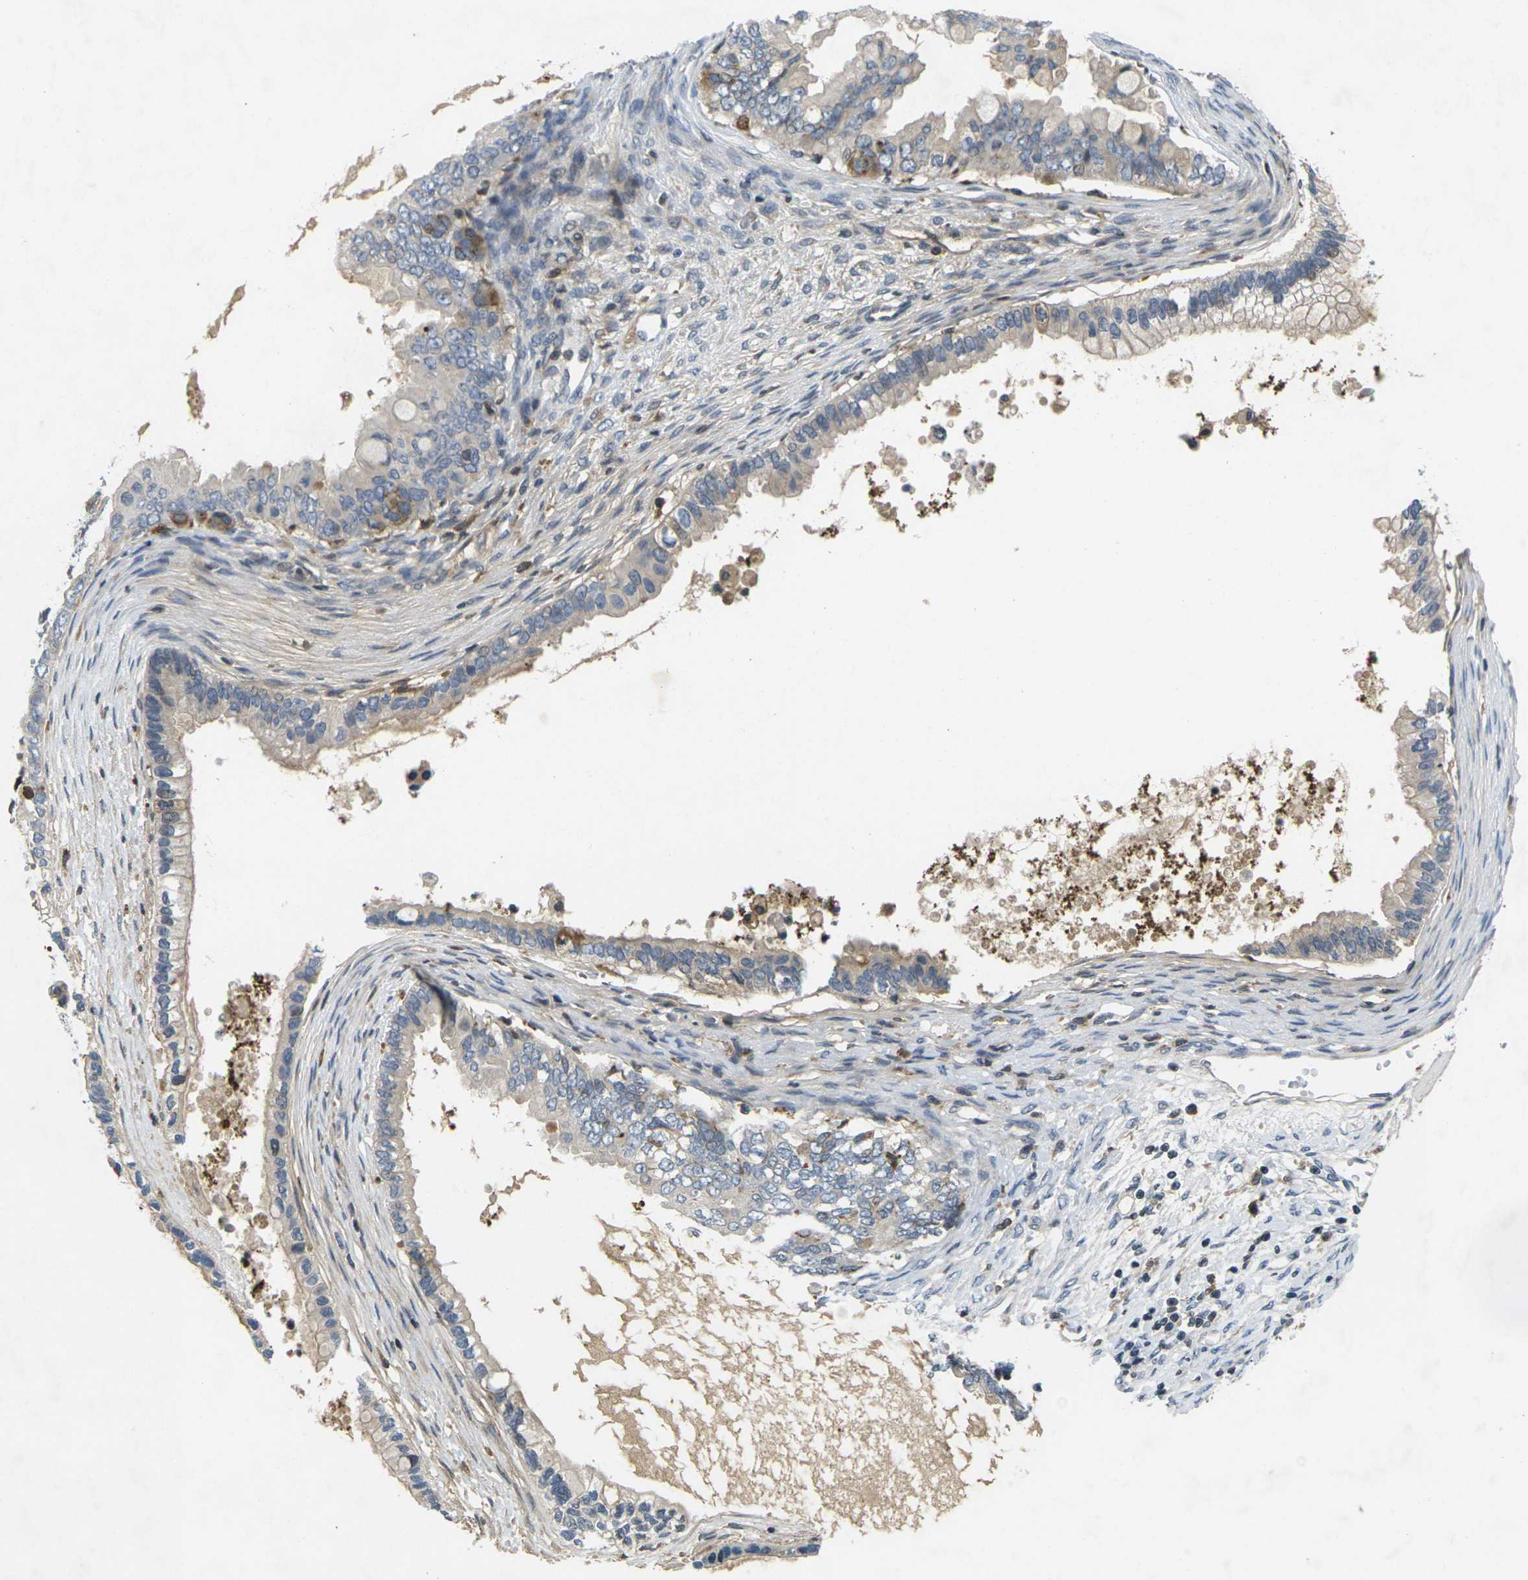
{"staining": {"intensity": "weak", "quantity": "25%-75%", "location": "cytoplasmic/membranous"}, "tissue": "ovarian cancer", "cell_type": "Tumor cells", "image_type": "cancer", "snomed": [{"axis": "morphology", "description": "Cystadenocarcinoma, mucinous, NOS"}, {"axis": "topography", "description": "Ovary"}], "caption": "Mucinous cystadenocarcinoma (ovarian) stained with a brown dye displays weak cytoplasmic/membranous positive staining in approximately 25%-75% of tumor cells.", "gene": "C1QC", "patient": {"sex": "female", "age": 80}}